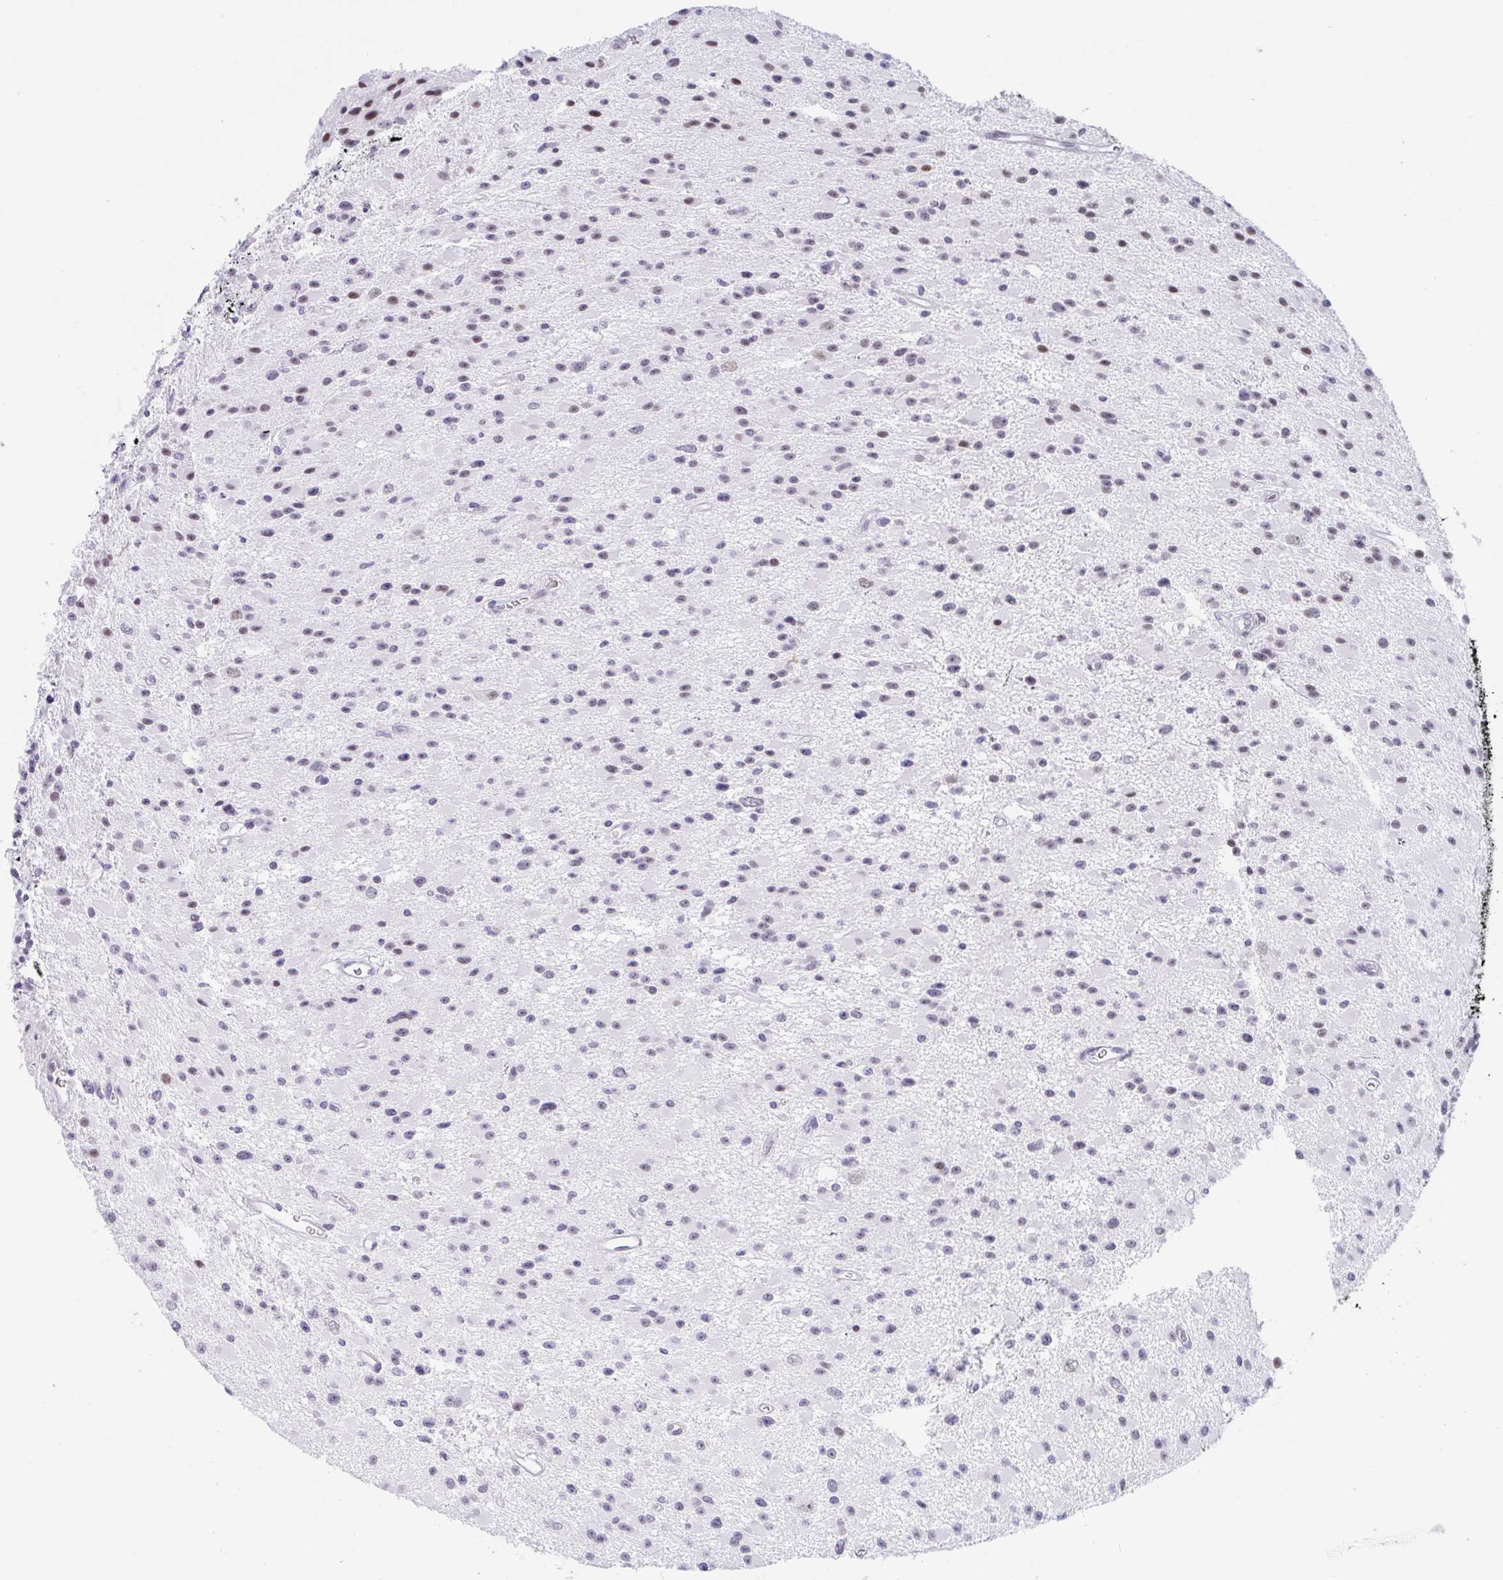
{"staining": {"intensity": "weak", "quantity": "25%-75%", "location": "nuclear"}, "tissue": "glioma", "cell_type": "Tumor cells", "image_type": "cancer", "snomed": [{"axis": "morphology", "description": "Glioma, malignant, High grade"}, {"axis": "topography", "description": "Brain"}], "caption": "DAB (3,3'-diaminobenzidine) immunohistochemical staining of human glioma demonstrates weak nuclear protein staining in about 25%-75% of tumor cells. (brown staining indicates protein expression, while blue staining denotes nuclei).", "gene": "CBFA2T2", "patient": {"sex": "male", "age": 29}}